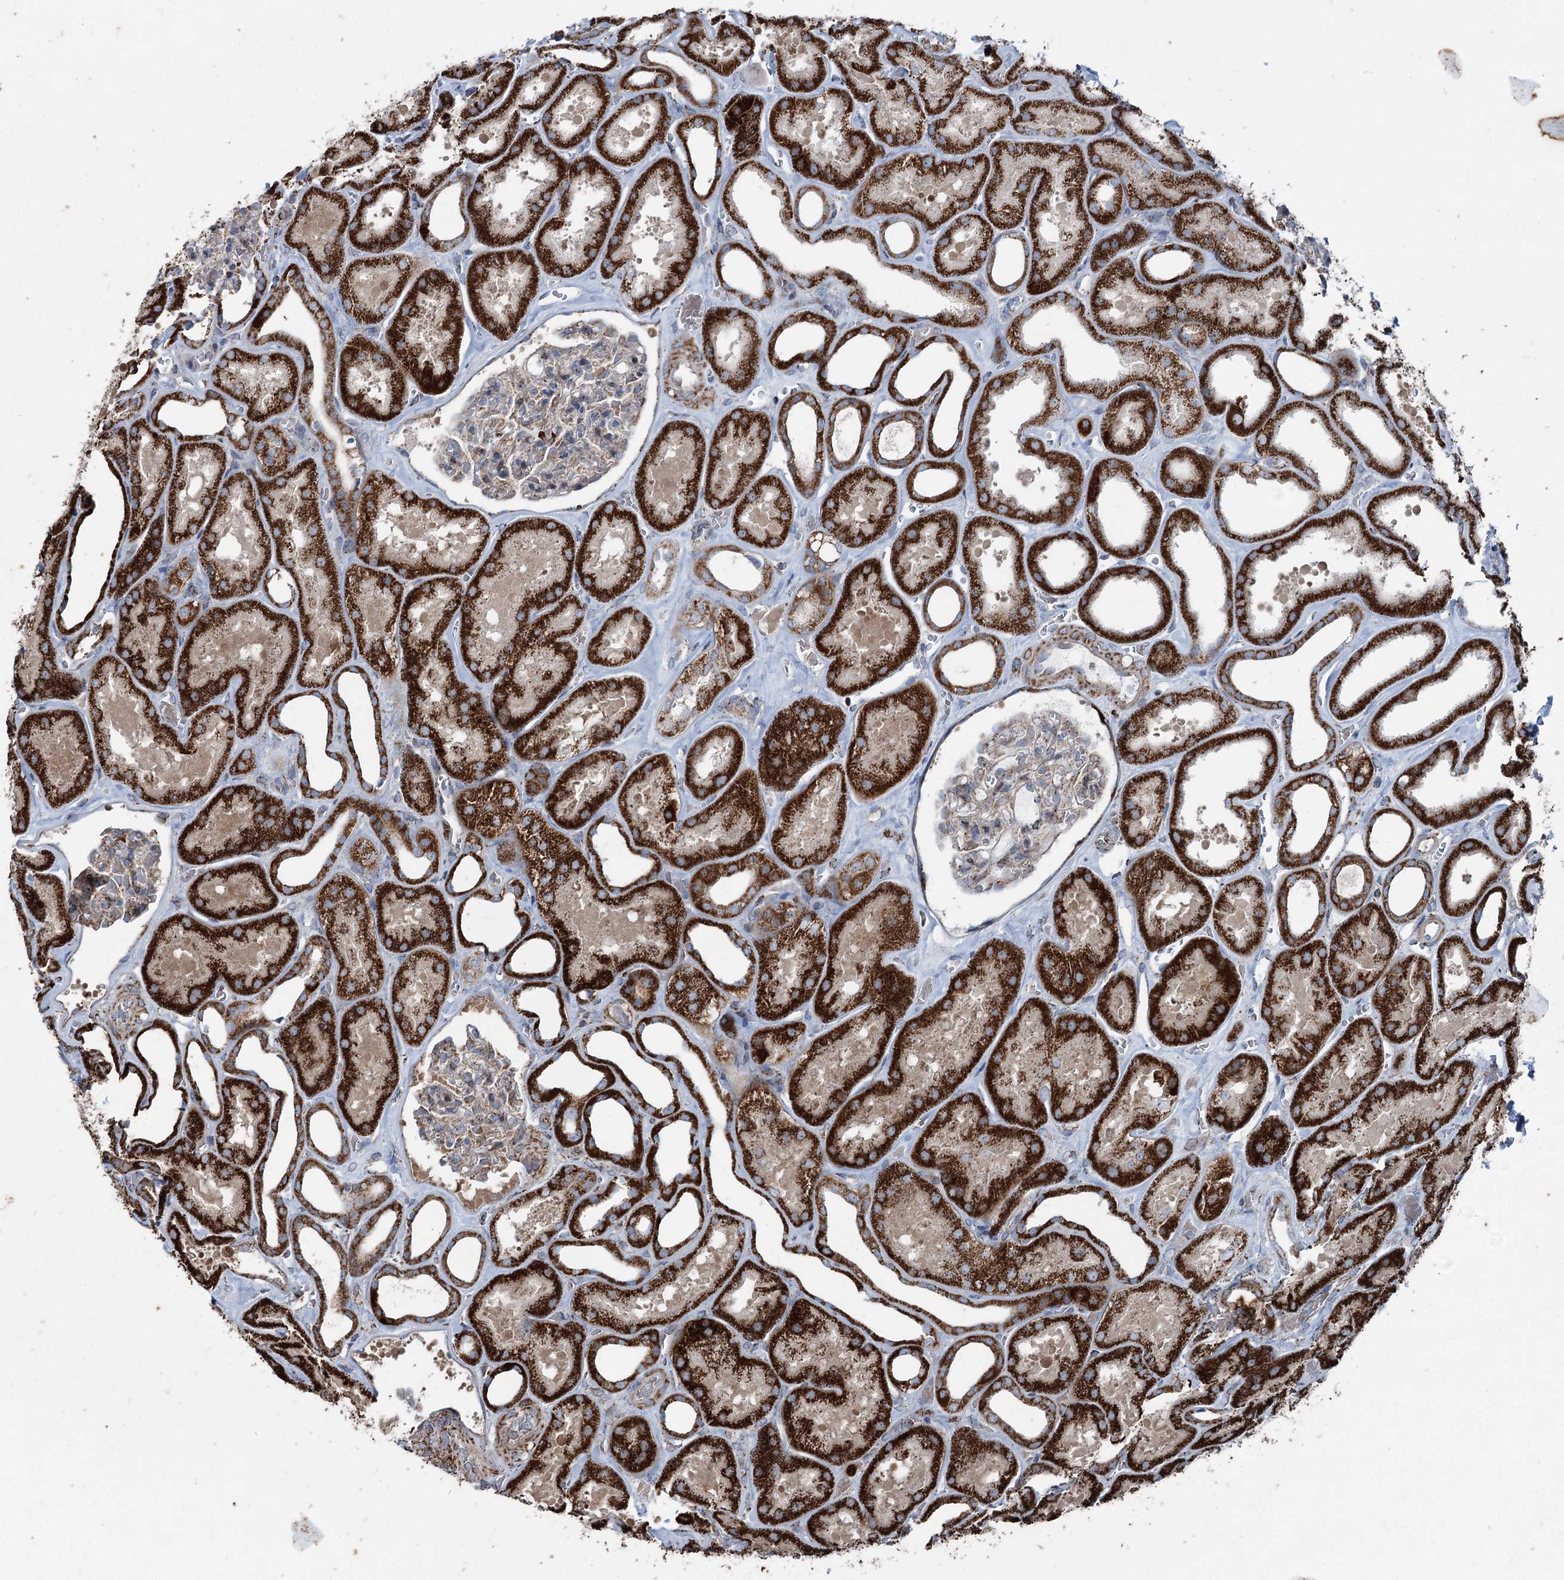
{"staining": {"intensity": "weak", "quantity": ">75%", "location": "cytoplasmic/membranous"}, "tissue": "kidney", "cell_type": "Cells in glomeruli", "image_type": "normal", "snomed": [{"axis": "morphology", "description": "Normal tissue, NOS"}, {"axis": "morphology", "description": "Adenocarcinoma, NOS"}, {"axis": "topography", "description": "Kidney"}], "caption": "Brown immunohistochemical staining in normal human kidney demonstrates weak cytoplasmic/membranous positivity in about >75% of cells in glomeruli.", "gene": "UCN3", "patient": {"sex": "female", "age": 68}}